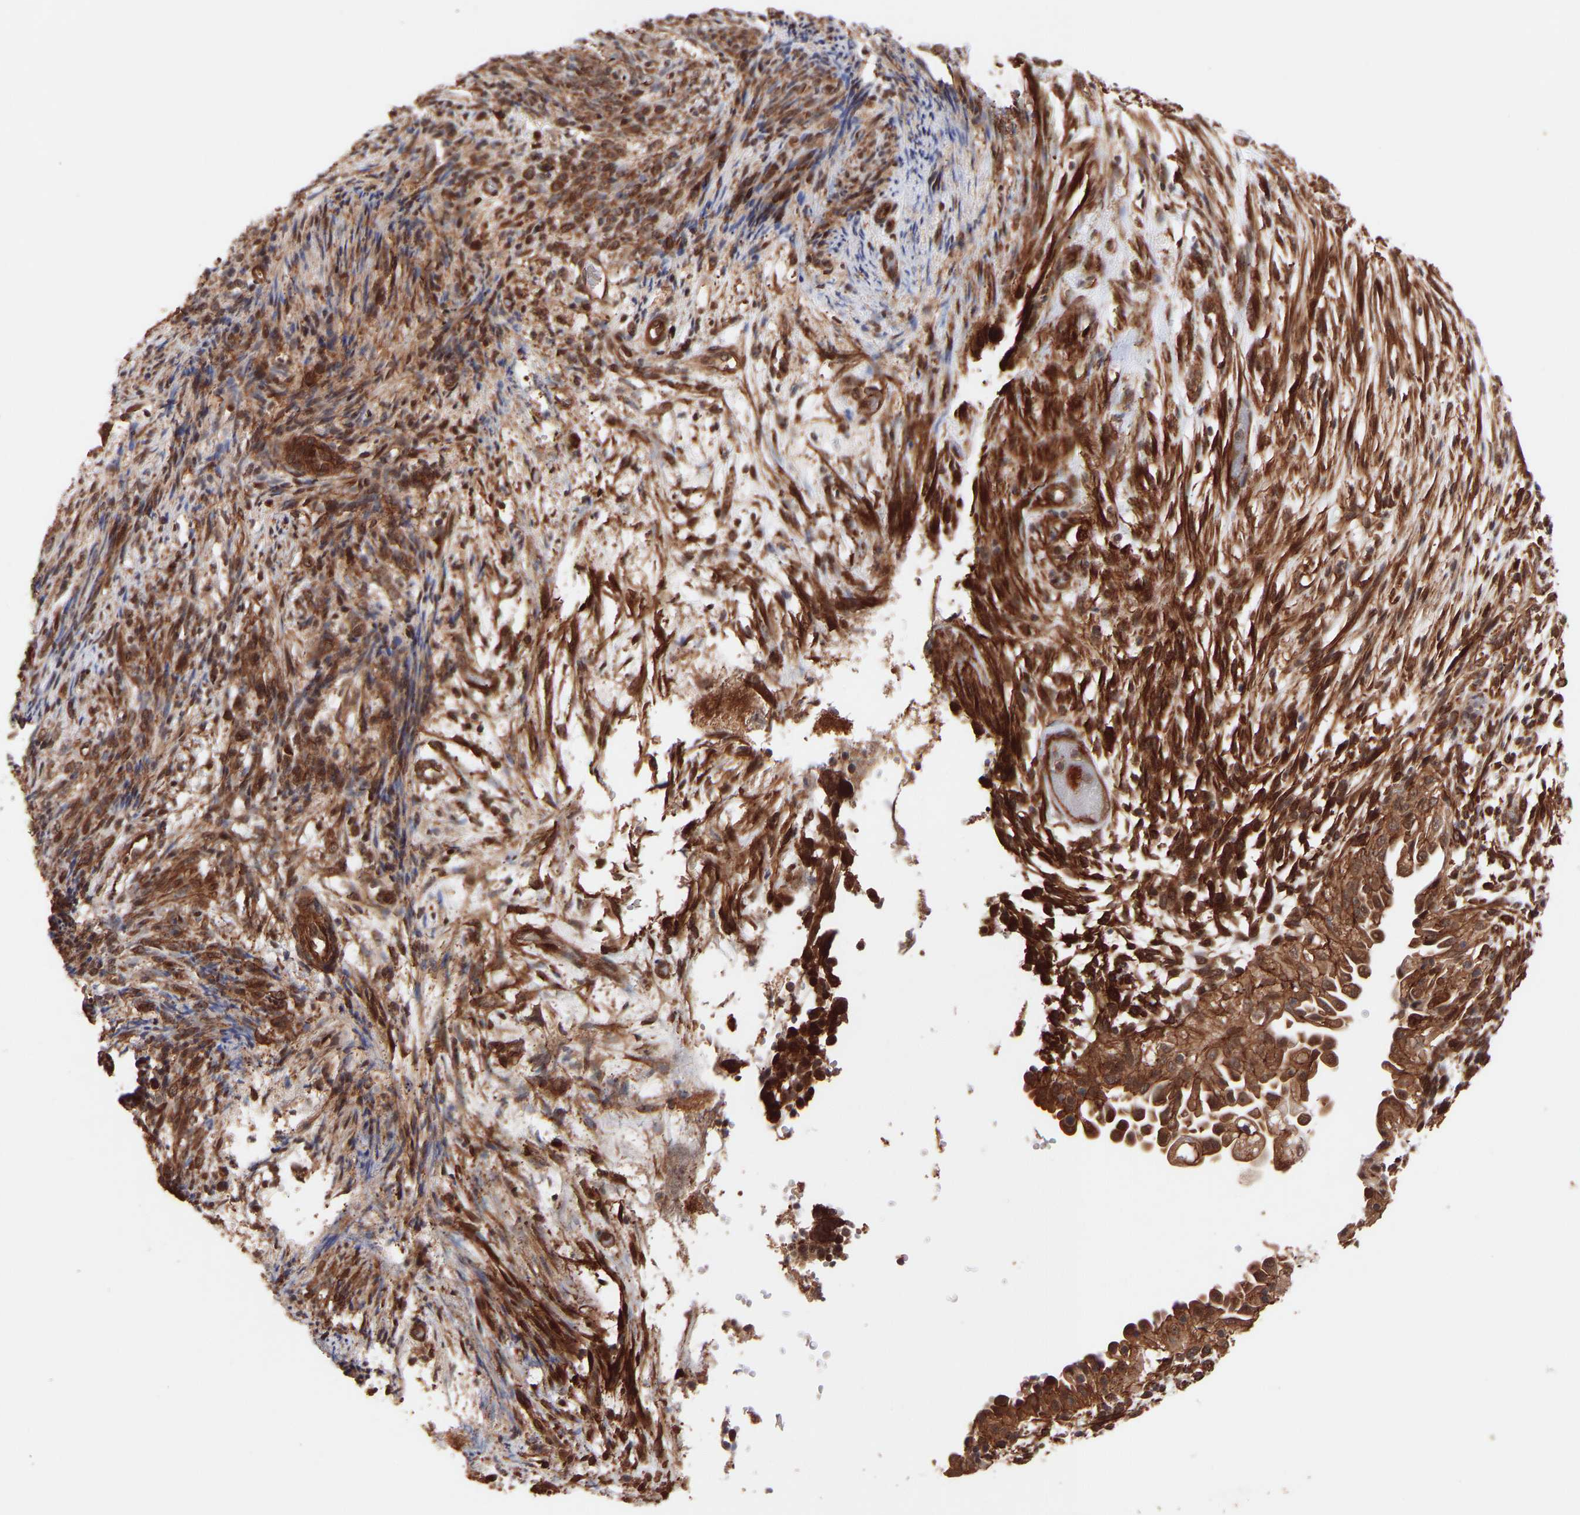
{"staining": {"intensity": "strong", "quantity": ">75%", "location": "cytoplasmic/membranous"}, "tissue": "endometrial cancer", "cell_type": "Tumor cells", "image_type": "cancer", "snomed": [{"axis": "morphology", "description": "Adenocarcinoma, NOS"}, {"axis": "topography", "description": "Endometrium"}], "caption": "Endometrial cancer (adenocarcinoma) stained with DAB IHC demonstrates high levels of strong cytoplasmic/membranous positivity in approximately >75% of tumor cells.", "gene": "PDLIM5", "patient": {"sex": "female", "age": 58}}